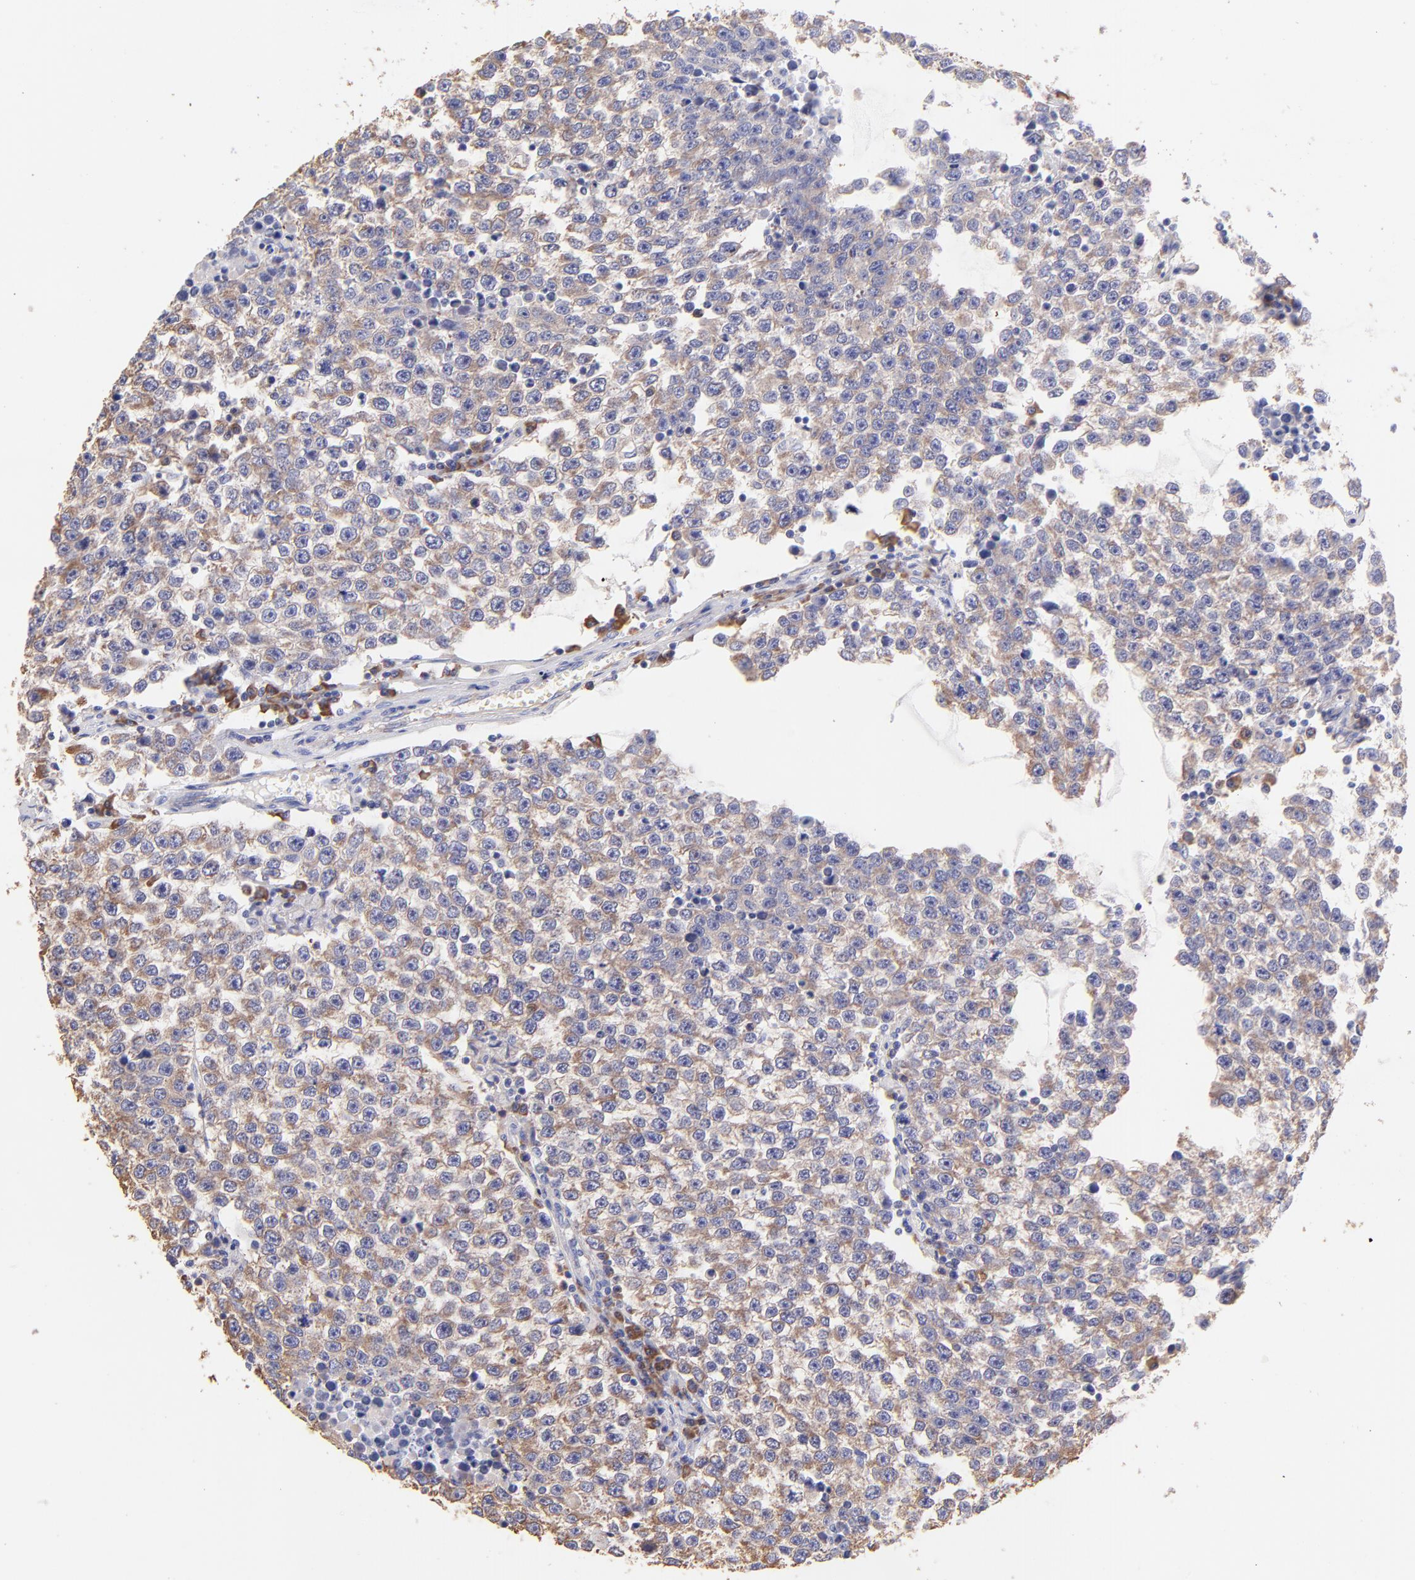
{"staining": {"intensity": "moderate", "quantity": ">75%", "location": "cytoplasmic/membranous"}, "tissue": "testis cancer", "cell_type": "Tumor cells", "image_type": "cancer", "snomed": [{"axis": "morphology", "description": "Seminoma, NOS"}, {"axis": "topography", "description": "Testis"}], "caption": "Protein expression analysis of human seminoma (testis) reveals moderate cytoplasmic/membranous staining in approximately >75% of tumor cells.", "gene": "RPL30", "patient": {"sex": "male", "age": 36}}